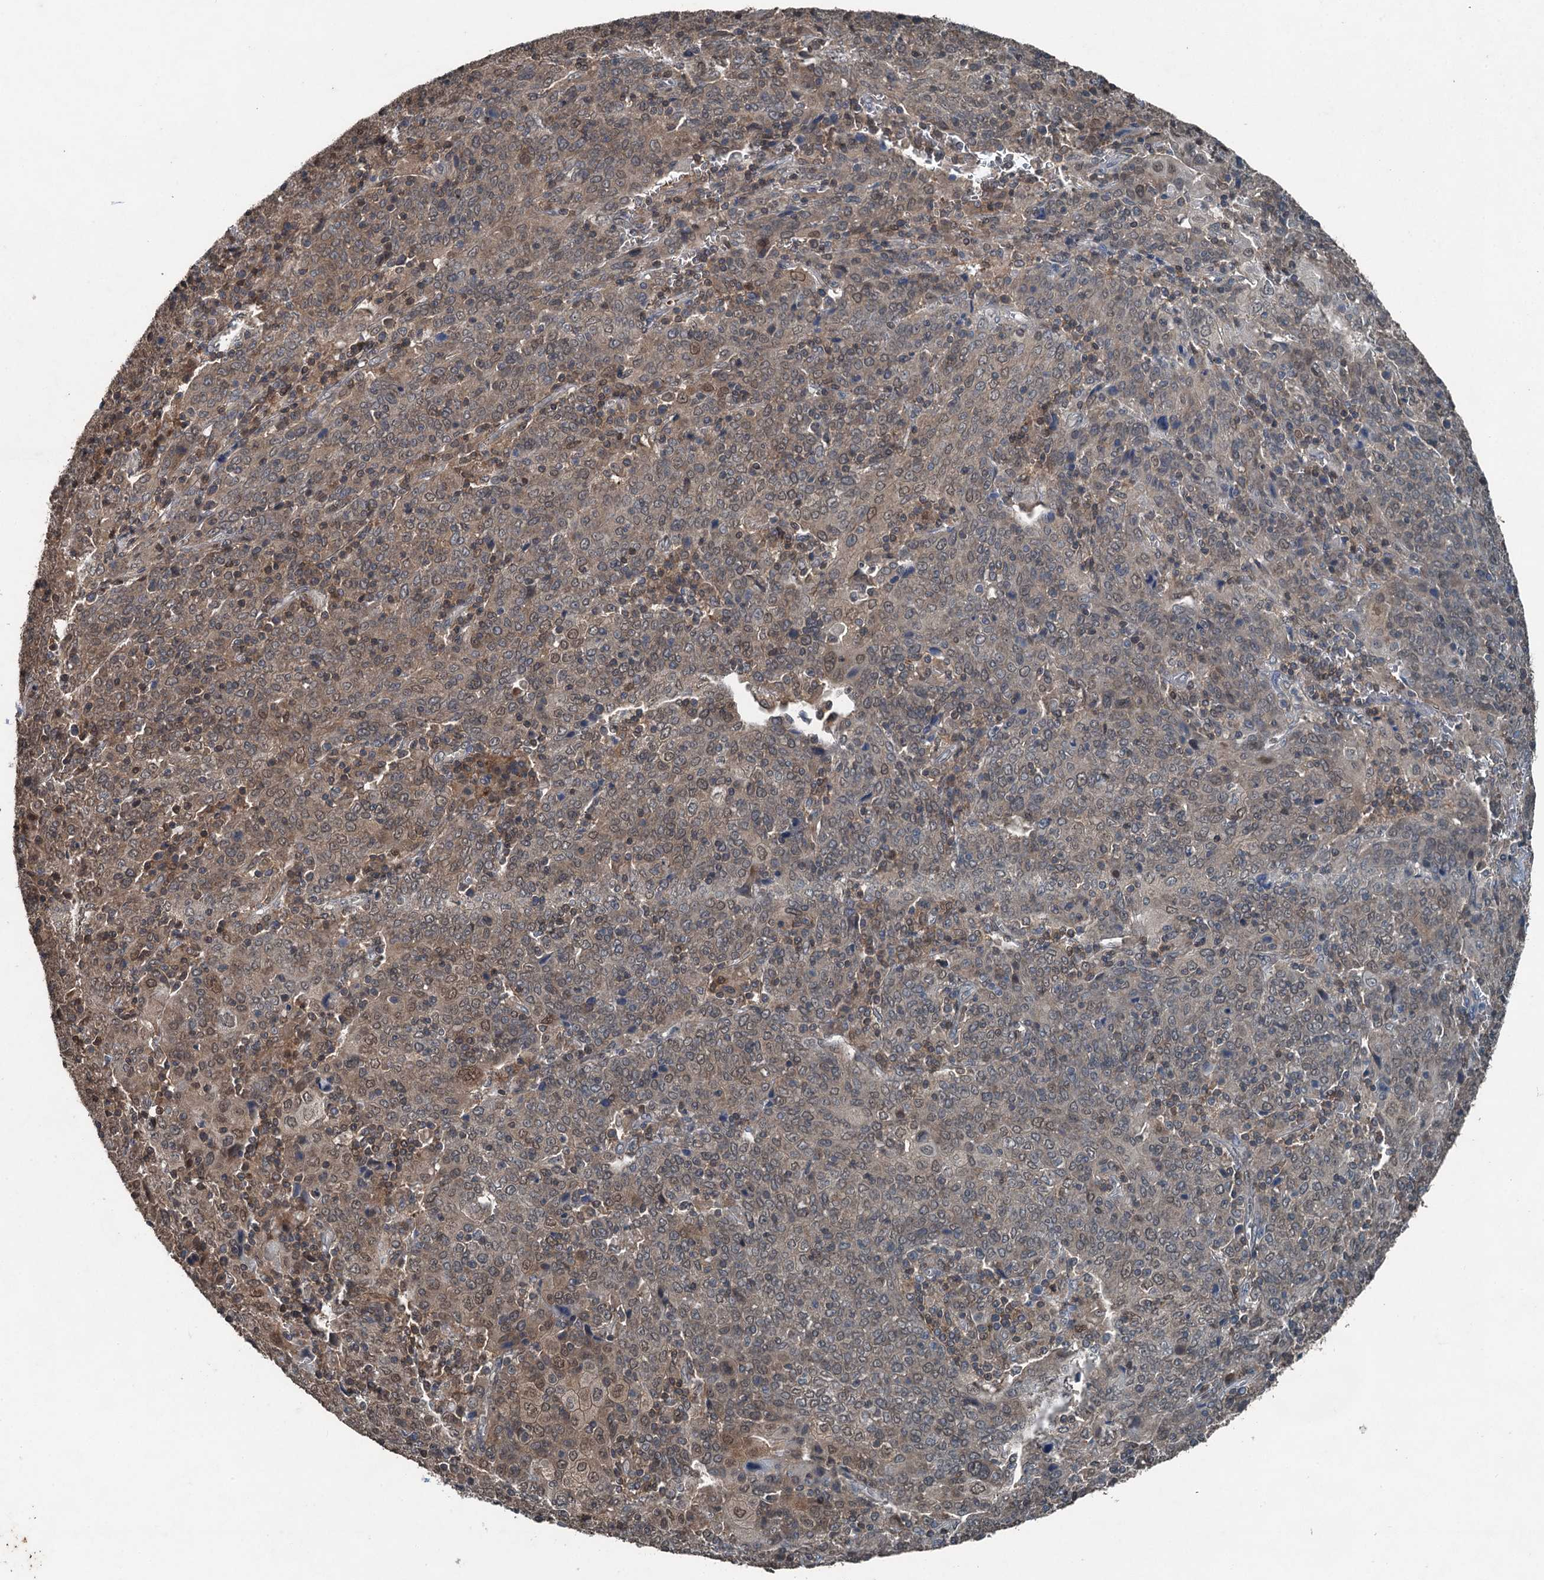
{"staining": {"intensity": "weak", "quantity": "<25%", "location": "cytoplasmic/membranous"}, "tissue": "cervical cancer", "cell_type": "Tumor cells", "image_type": "cancer", "snomed": [{"axis": "morphology", "description": "Squamous cell carcinoma, NOS"}, {"axis": "topography", "description": "Cervix"}], "caption": "Immunohistochemical staining of human cervical squamous cell carcinoma displays no significant expression in tumor cells.", "gene": "TCTN1", "patient": {"sex": "female", "age": 67}}